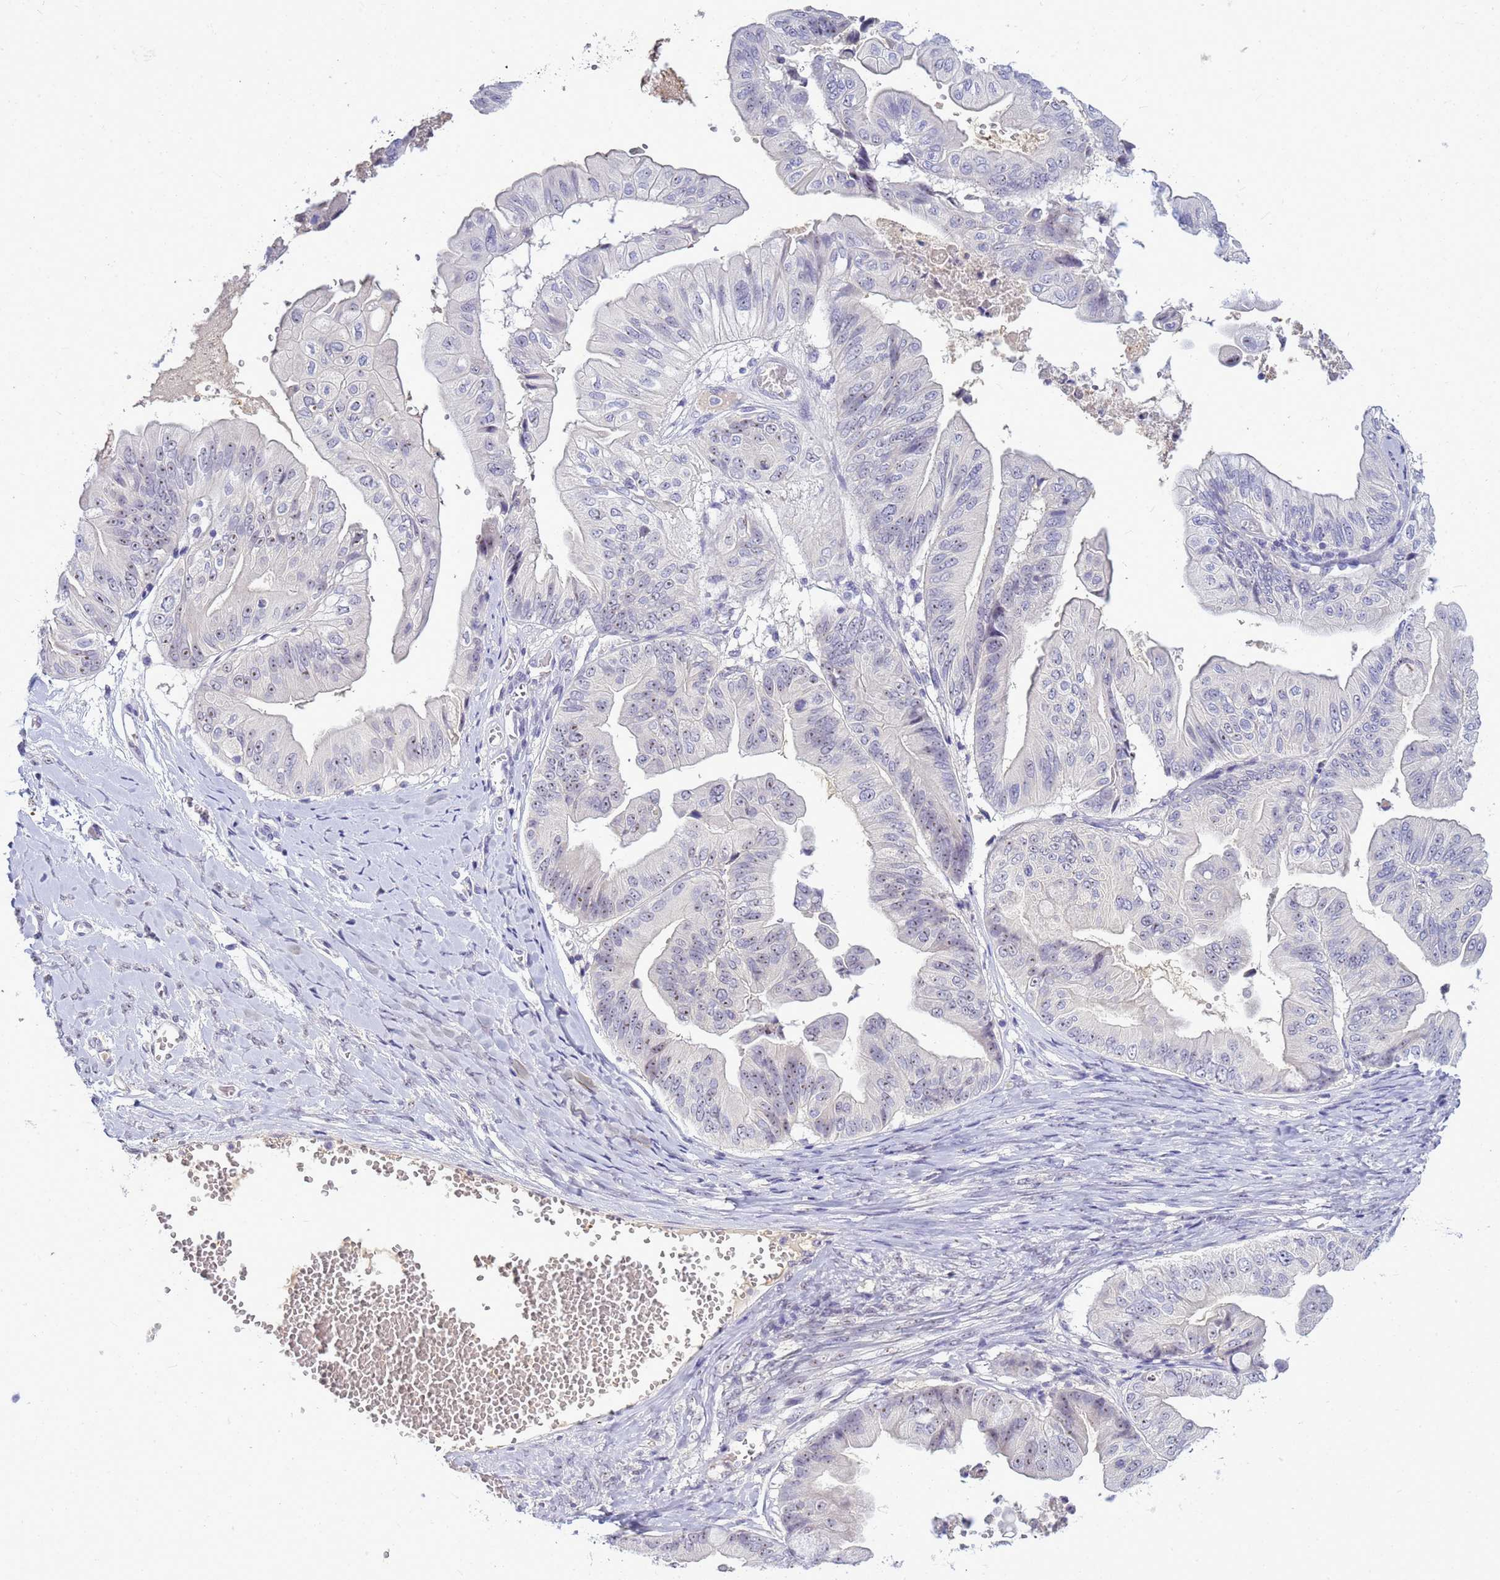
{"staining": {"intensity": "weak", "quantity": "<25%", "location": "nuclear"}, "tissue": "ovarian cancer", "cell_type": "Tumor cells", "image_type": "cancer", "snomed": [{"axis": "morphology", "description": "Cystadenocarcinoma, mucinous, NOS"}, {"axis": "topography", "description": "Ovary"}], "caption": "There is no significant staining in tumor cells of ovarian mucinous cystadenocarcinoma. (Stains: DAB (3,3'-diaminobenzidine) IHC with hematoxylin counter stain, Microscopy: brightfield microscopy at high magnification).", "gene": "DMRTC2", "patient": {"sex": "female", "age": 61}}